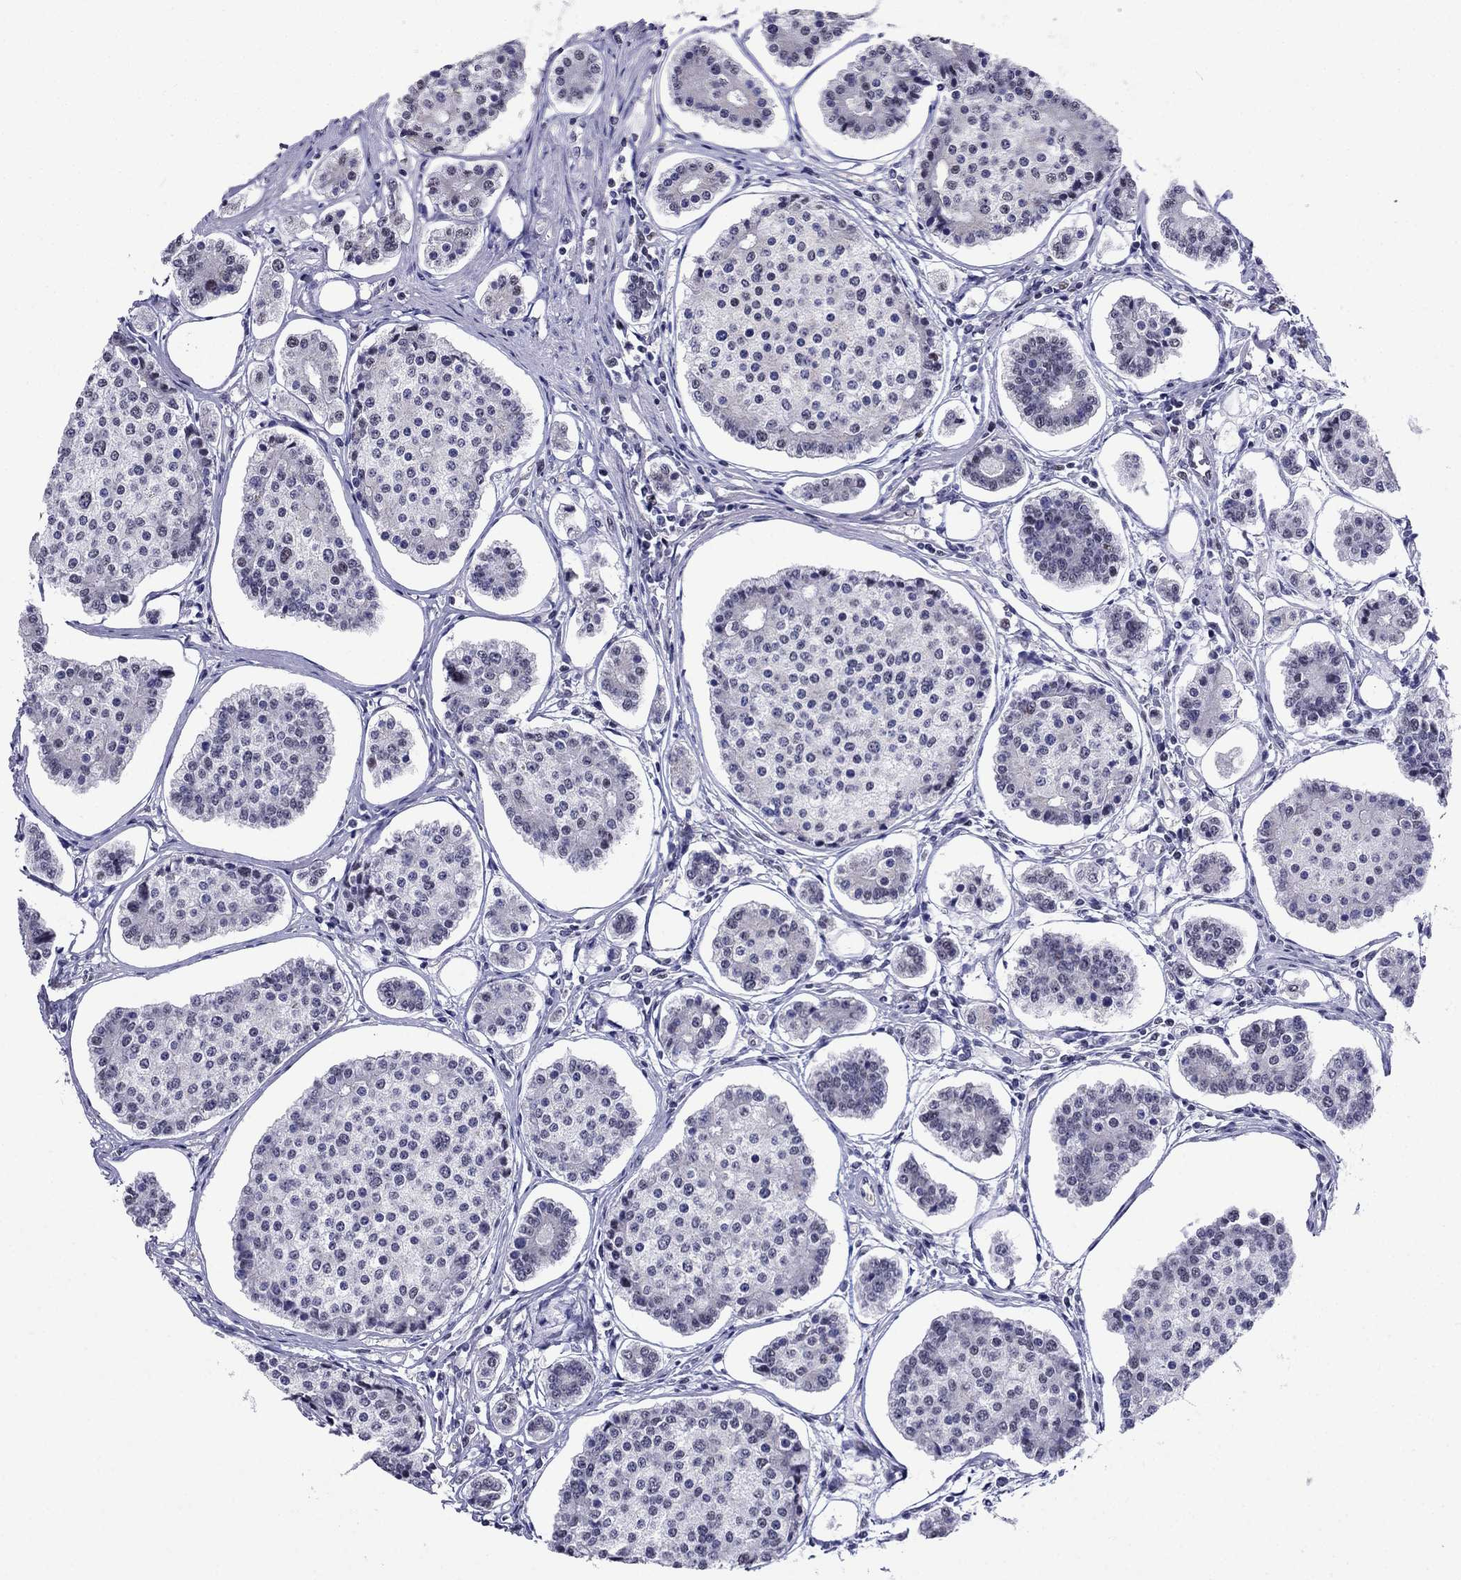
{"staining": {"intensity": "negative", "quantity": "none", "location": "none"}, "tissue": "carcinoid", "cell_type": "Tumor cells", "image_type": "cancer", "snomed": [{"axis": "morphology", "description": "Carcinoid, malignant, NOS"}, {"axis": "topography", "description": "Small intestine"}], "caption": "Tumor cells are negative for brown protein staining in carcinoid.", "gene": "PPM1G", "patient": {"sex": "female", "age": 65}}